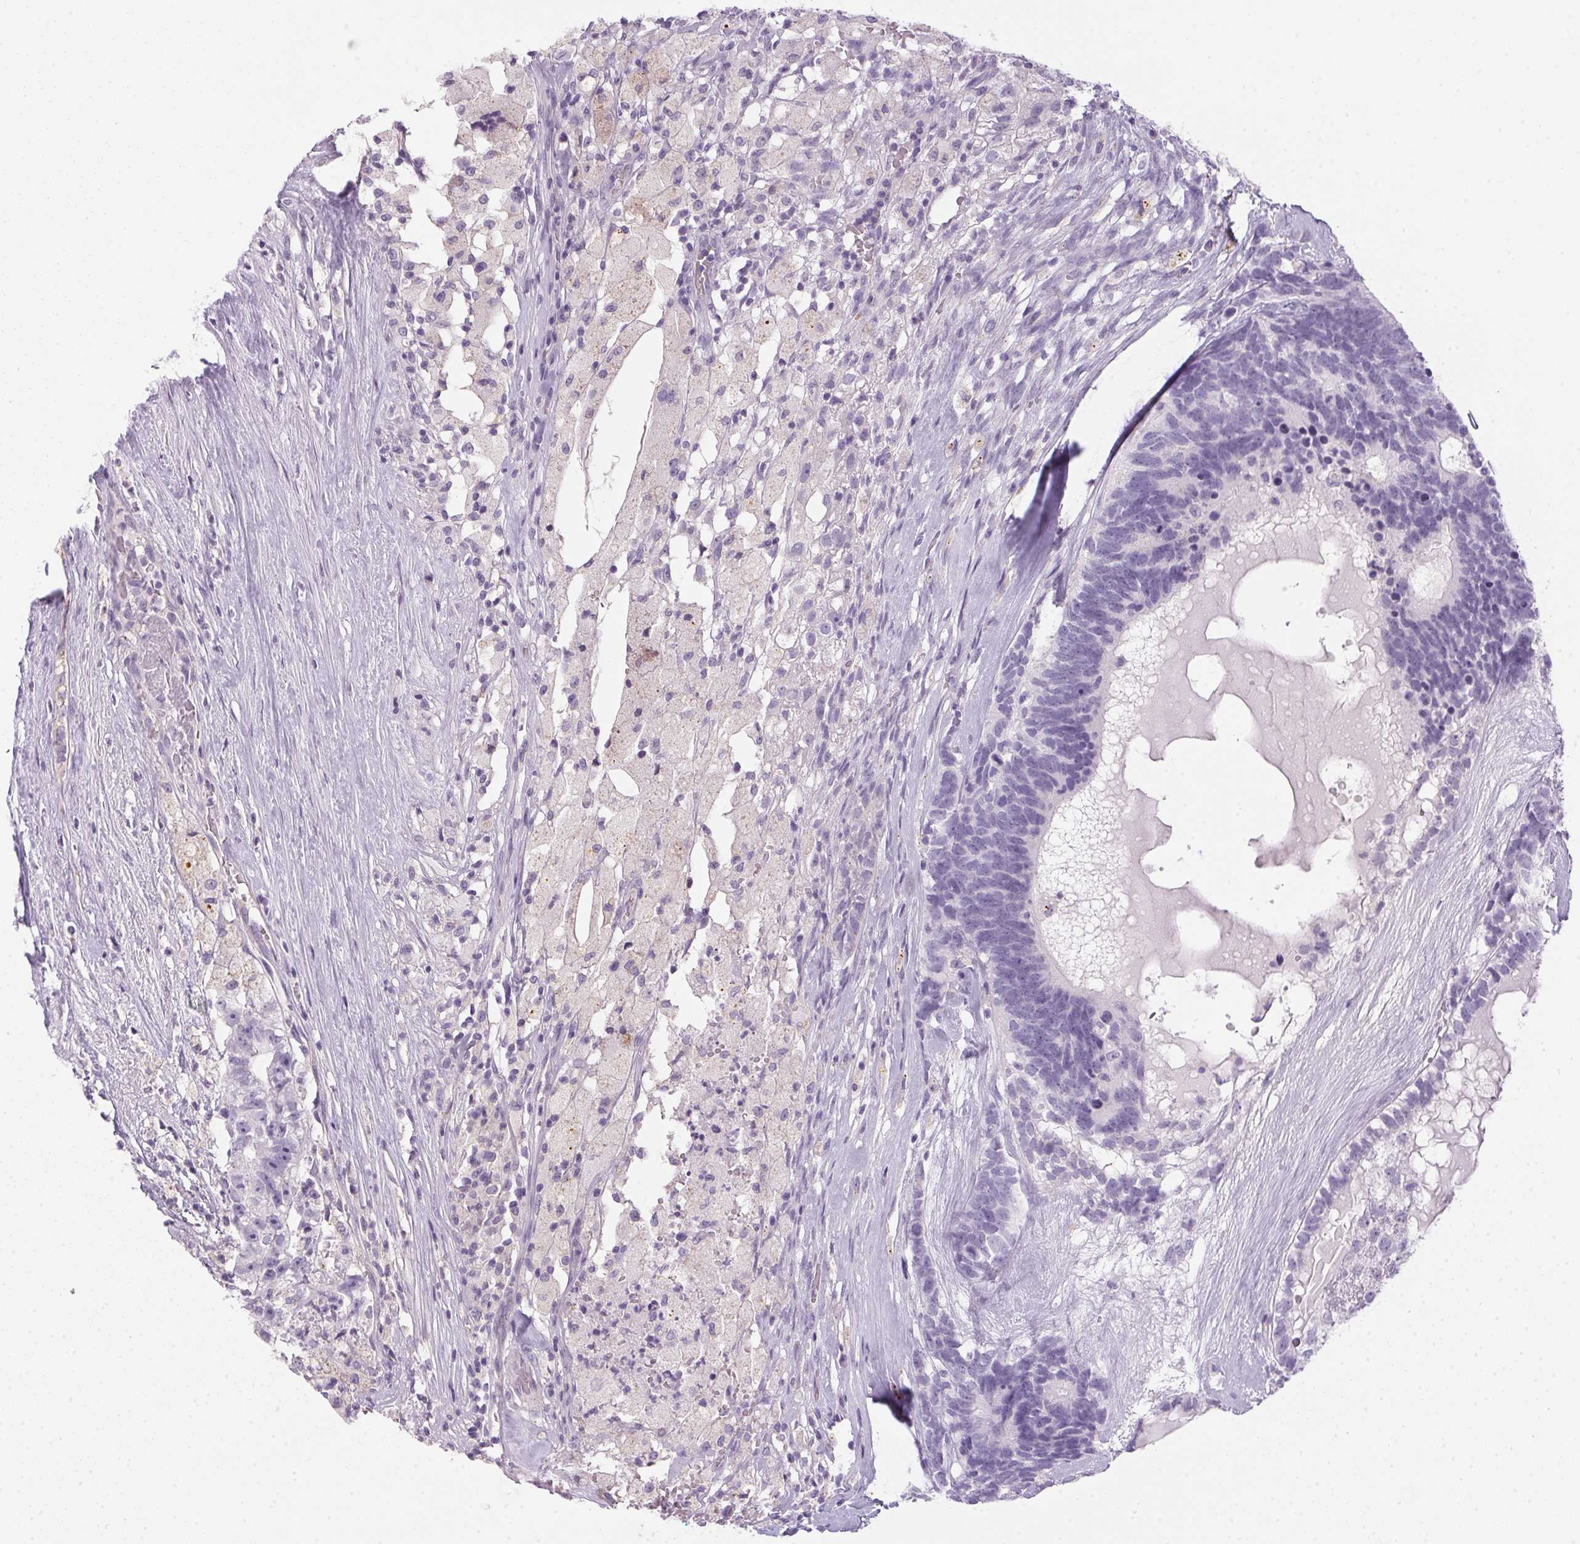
{"staining": {"intensity": "weak", "quantity": "<25%", "location": "cytoplasmic/membranous"}, "tissue": "testis cancer", "cell_type": "Tumor cells", "image_type": "cancer", "snomed": [{"axis": "morphology", "description": "Seminoma, NOS"}, {"axis": "morphology", "description": "Carcinoma, Embryonal, NOS"}, {"axis": "topography", "description": "Testis"}], "caption": "An image of testis cancer (seminoma) stained for a protein demonstrates no brown staining in tumor cells.", "gene": "POPDC2", "patient": {"sex": "male", "age": 41}}